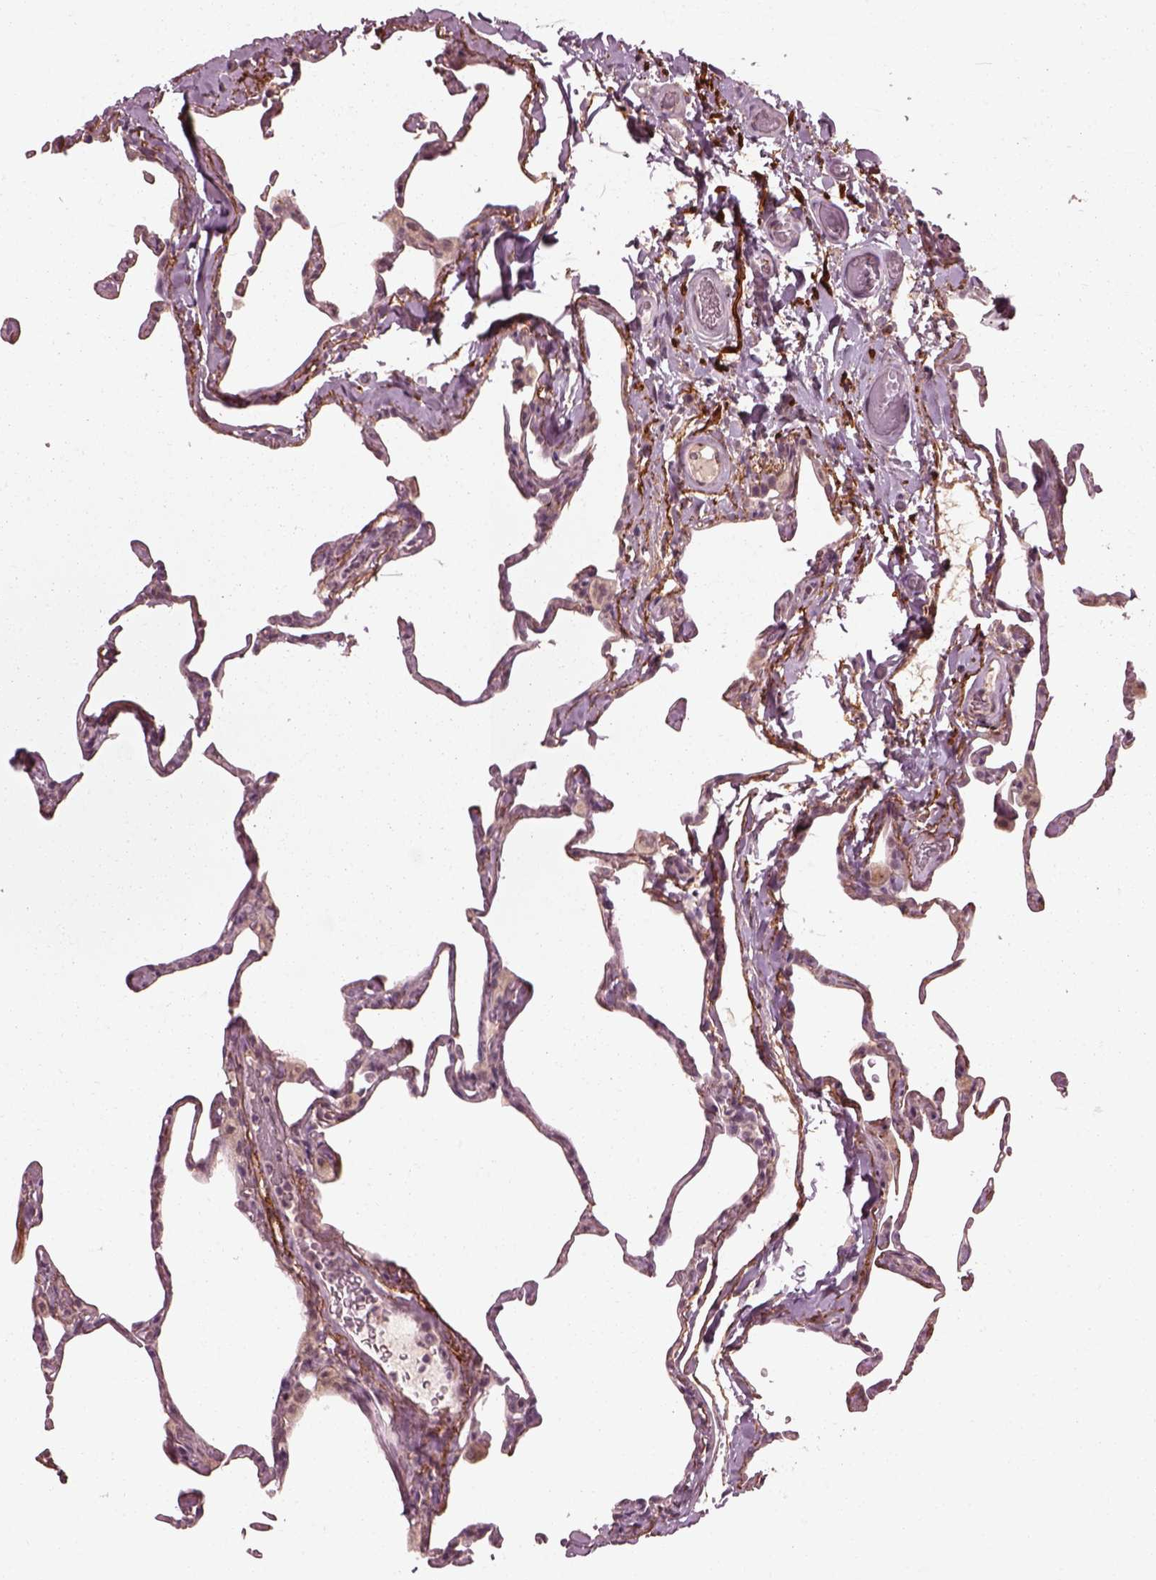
{"staining": {"intensity": "weak", "quantity": "<25%", "location": "cytoplasmic/membranous"}, "tissue": "lung", "cell_type": "Alveolar cells", "image_type": "normal", "snomed": [{"axis": "morphology", "description": "Normal tissue, NOS"}, {"axis": "topography", "description": "Lung"}], "caption": "Immunohistochemistry of normal human lung exhibits no staining in alveolar cells.", "gene": "EFEMP1", "patient": {"sex": "male", "age": 65}}